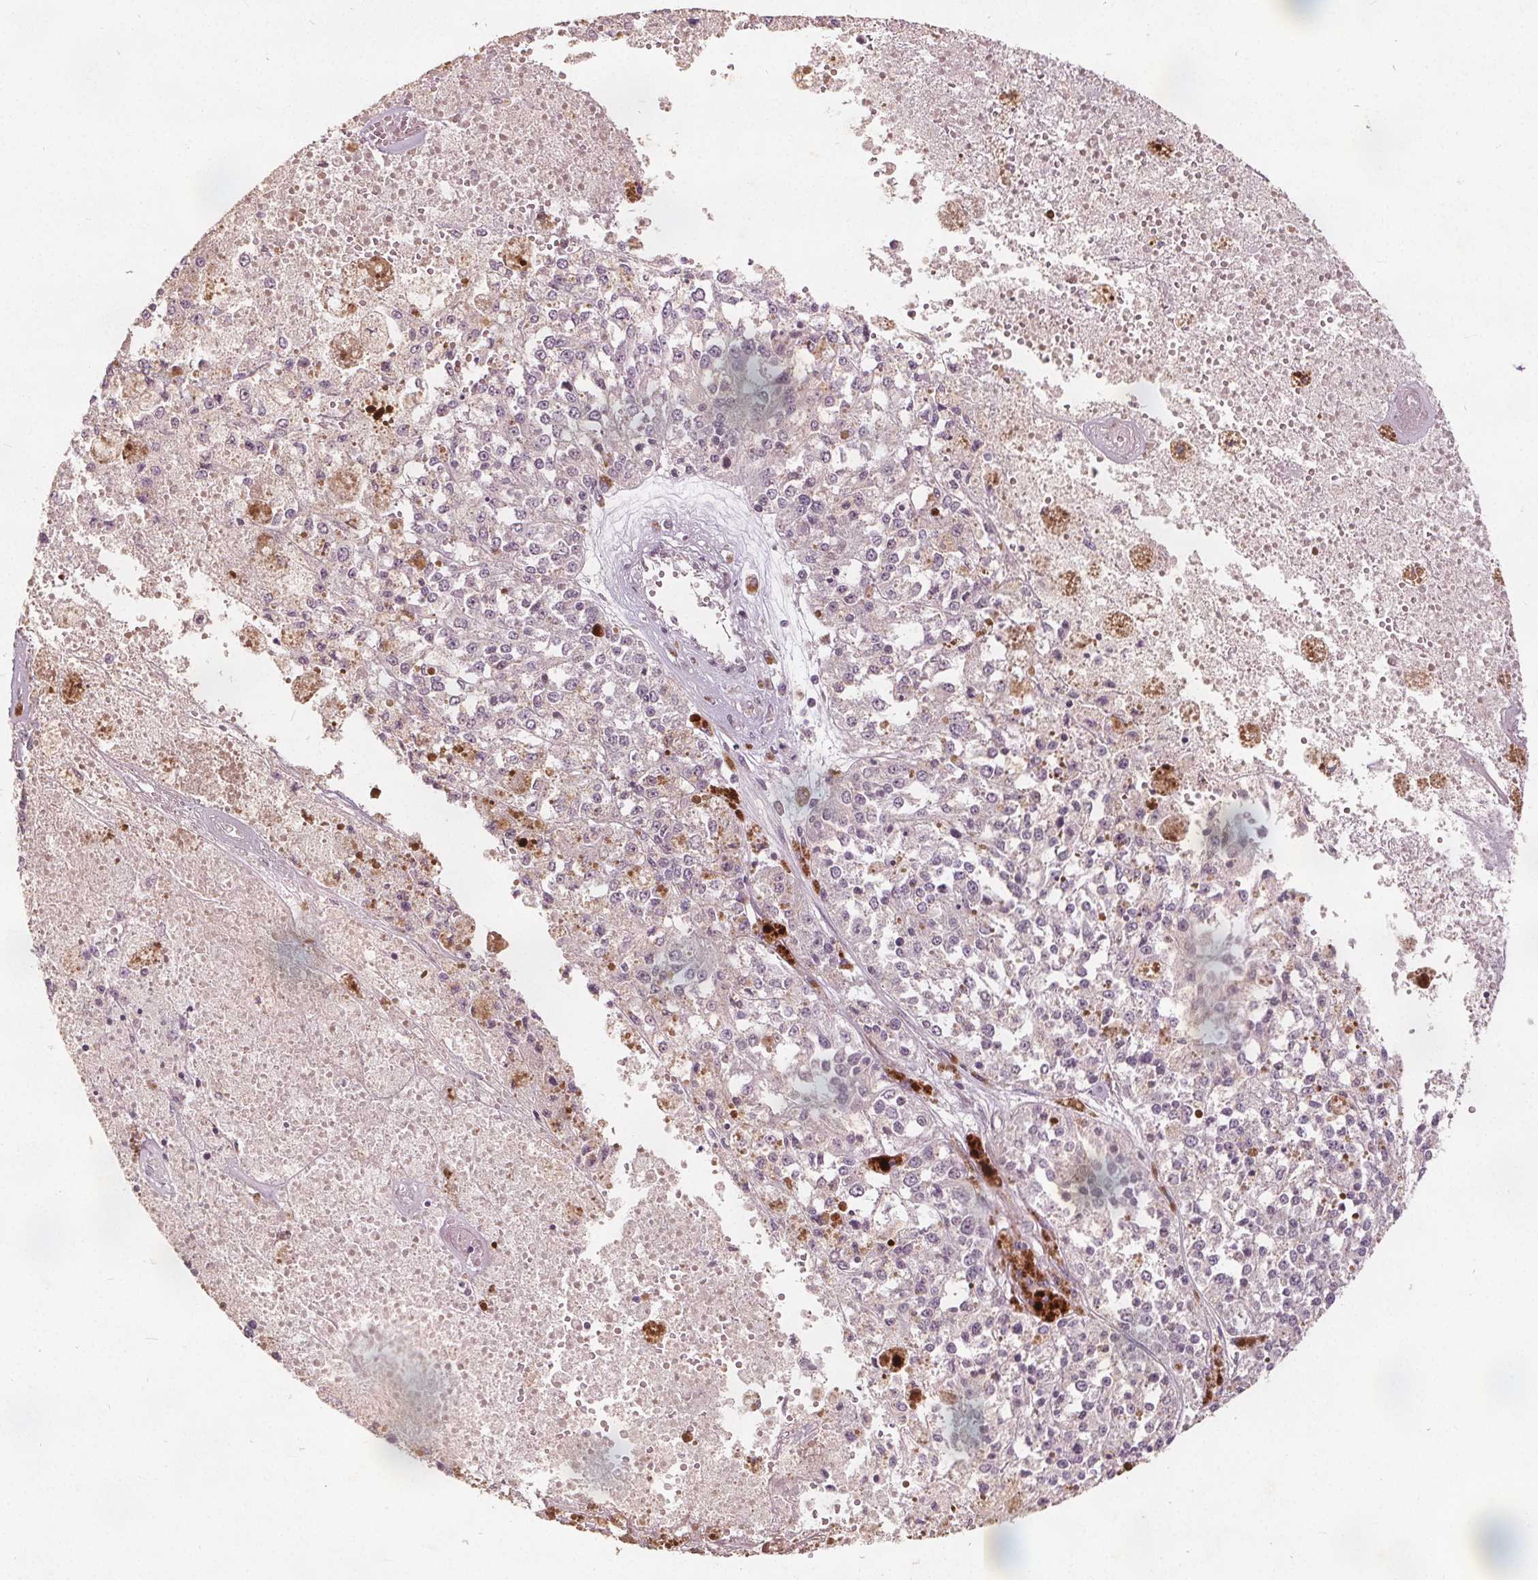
{"staining": {"intensity": "negative", "quantity": "none", "location": "none"}, "tissue": "melanoma", "cell_type": "Tumor cells", "image_type": "cancer", "snomed": [{"axis": "morphology", "description": "Malignant melanoma, Metastatic site"}, {"axis": "topography", "description": "Lymph node"}], "caption": "Tumor cells show no significant positivity in melanoma.", "gene": "PTPRT", "patient": {"sex": "female", "age": 64}}